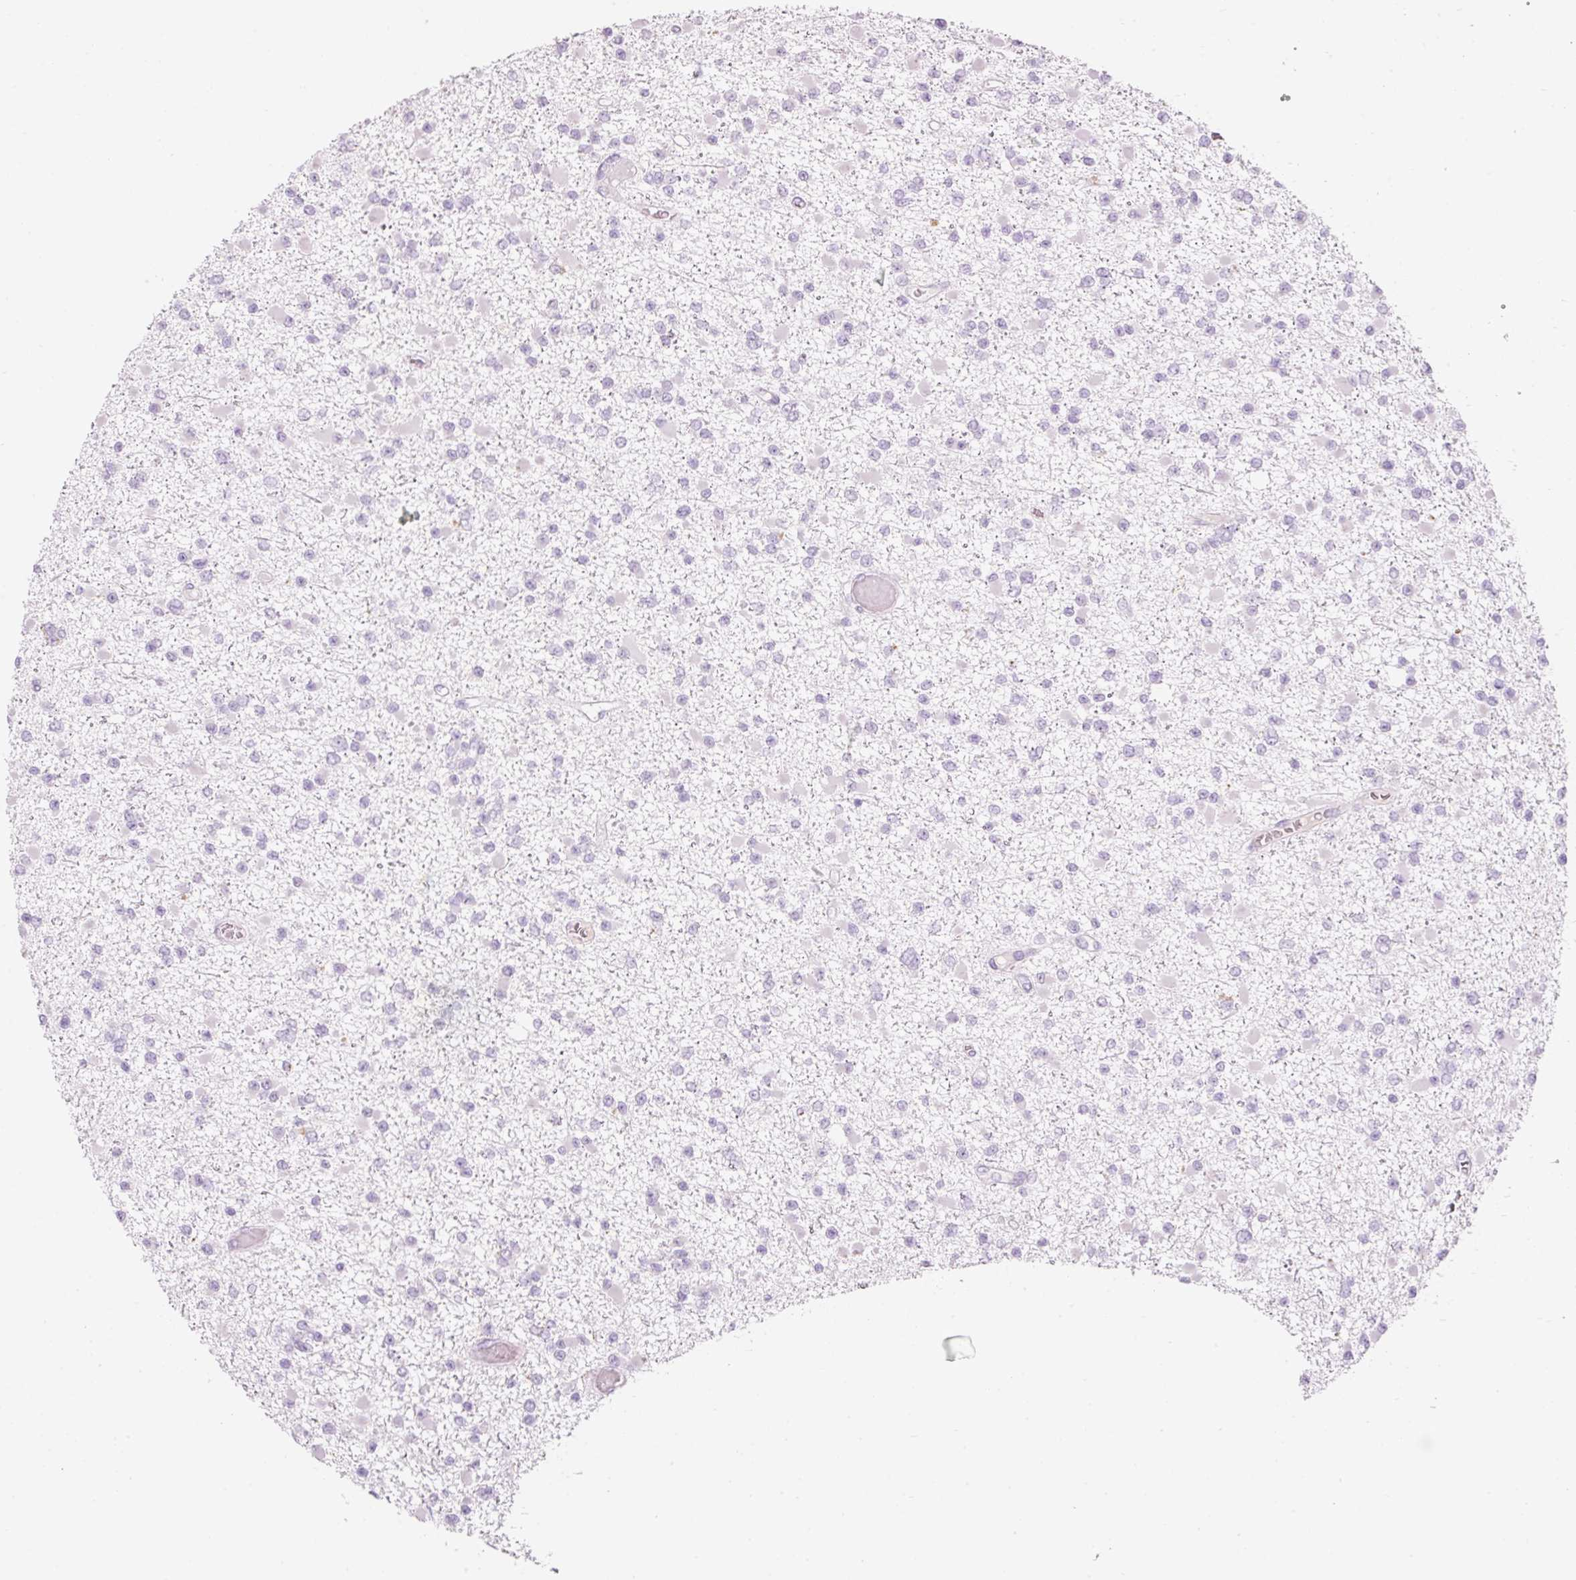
{"staining": {"intensity": "negative", "quantity": "none", "location": "none"}, "tissue": "glioma", "cell_type": "Tumor cells", "image_type": "cancer", "snomed": [{"axis": "morphology", "description": "Glioma, malignant, Low grade"}, {"axis": "topography", "description": "Brain"}], "caption": "Photomicrograph shows no significant protein expression in tumor cells of glioma.", "gene": "MFAP4", "patient": {"sex": "female", "age": 22}}